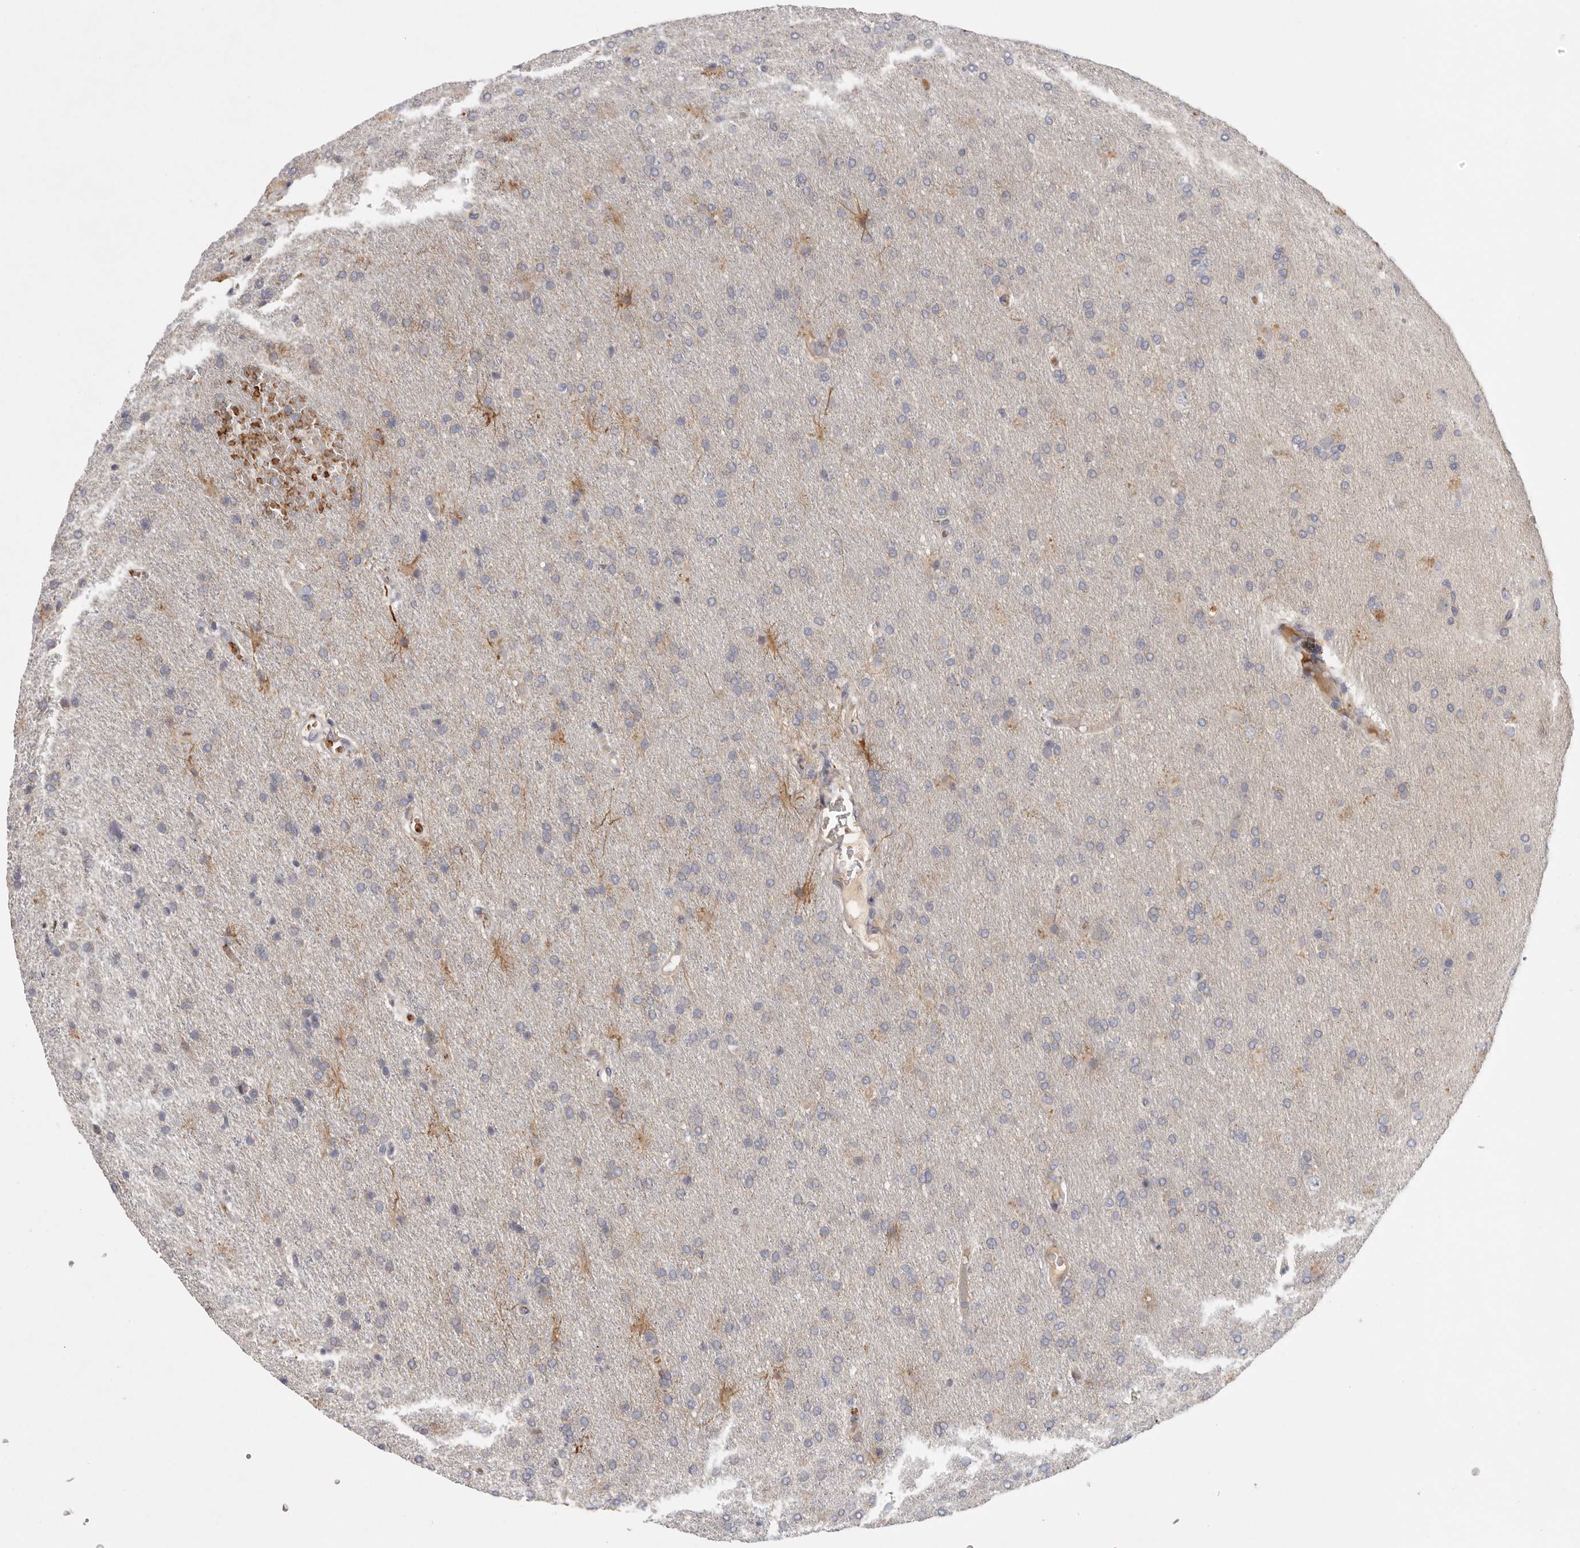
{"staining": {"intensity": "weak", "quantity": "<25%", "location": "cytoplasmic/membranous"}, "tissue": "glioma", "cell_type": "Tumor cells", "image_type": "cancer", "snomed": [{"axis": "morphology", "description": "Glioma, malignant, High grade"}, {"axis": "topography", "description": "Brain"}], "caption": "An image of human glioma is negative for staining in tumor cells.", "gene": "CFAP298", "patient": {"sex": "male", "age": 72}}